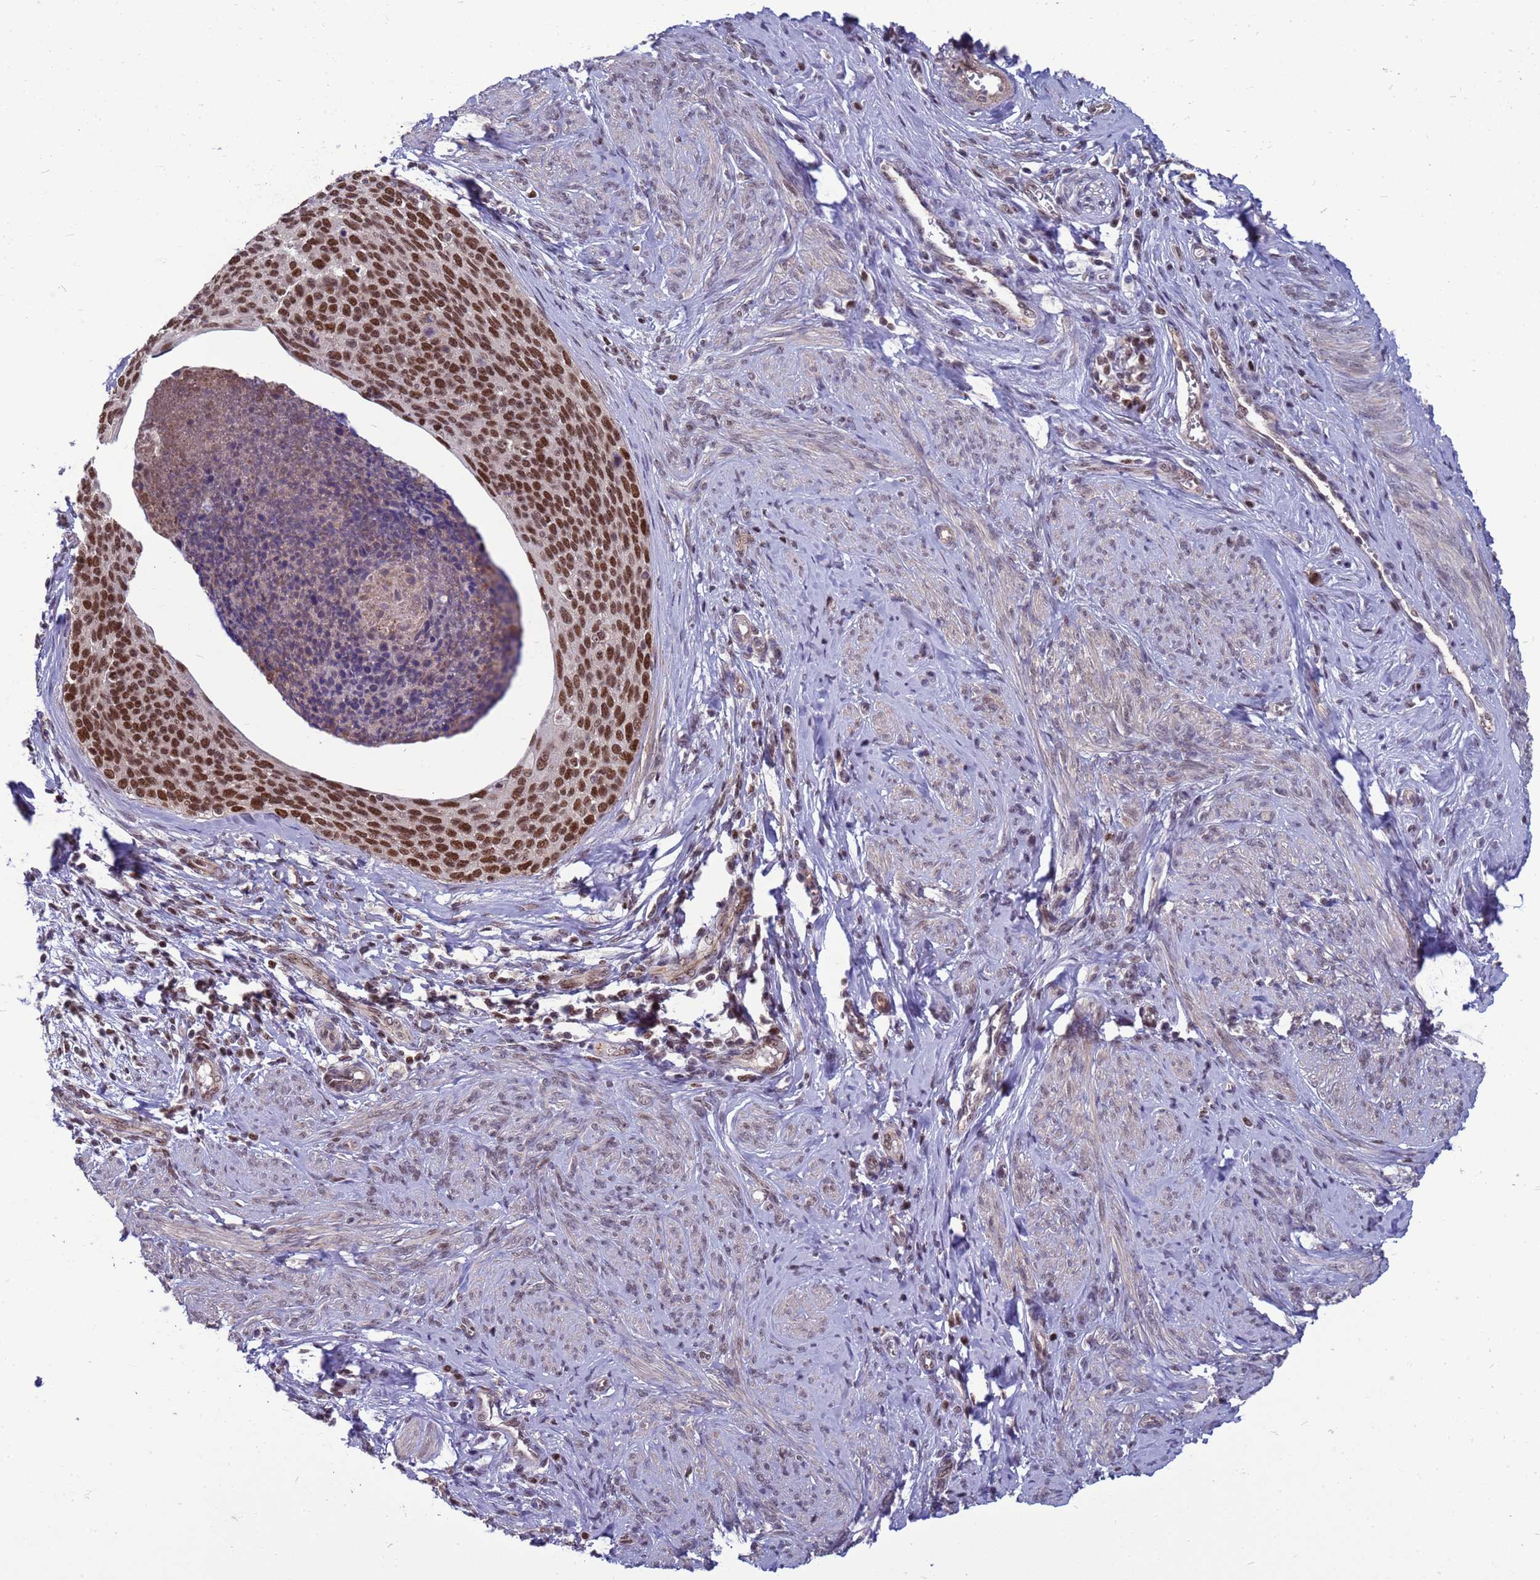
{"staining": {"intensity": "strong", "quantity": ">75%", "location": "nuclear"}, "tissue": "cervical cancer", "cell_type": "Tumor cells", "image_type": "cancer", "snomed": [{"axis": "morphology", "description": "Squamous cell carcinoma, NOS"}, {"axis": "topography", "description": "Cervix"}], "caption": "Squamous cell carcinoma (cervical) stained for a protein exhibits strong nuclear positivity in tumor cells. (brown staining indicates protein expression, while blue staining denotes nuclei).", "gene": "NSL1", "patient": {"sex": "female", "age": 80}}